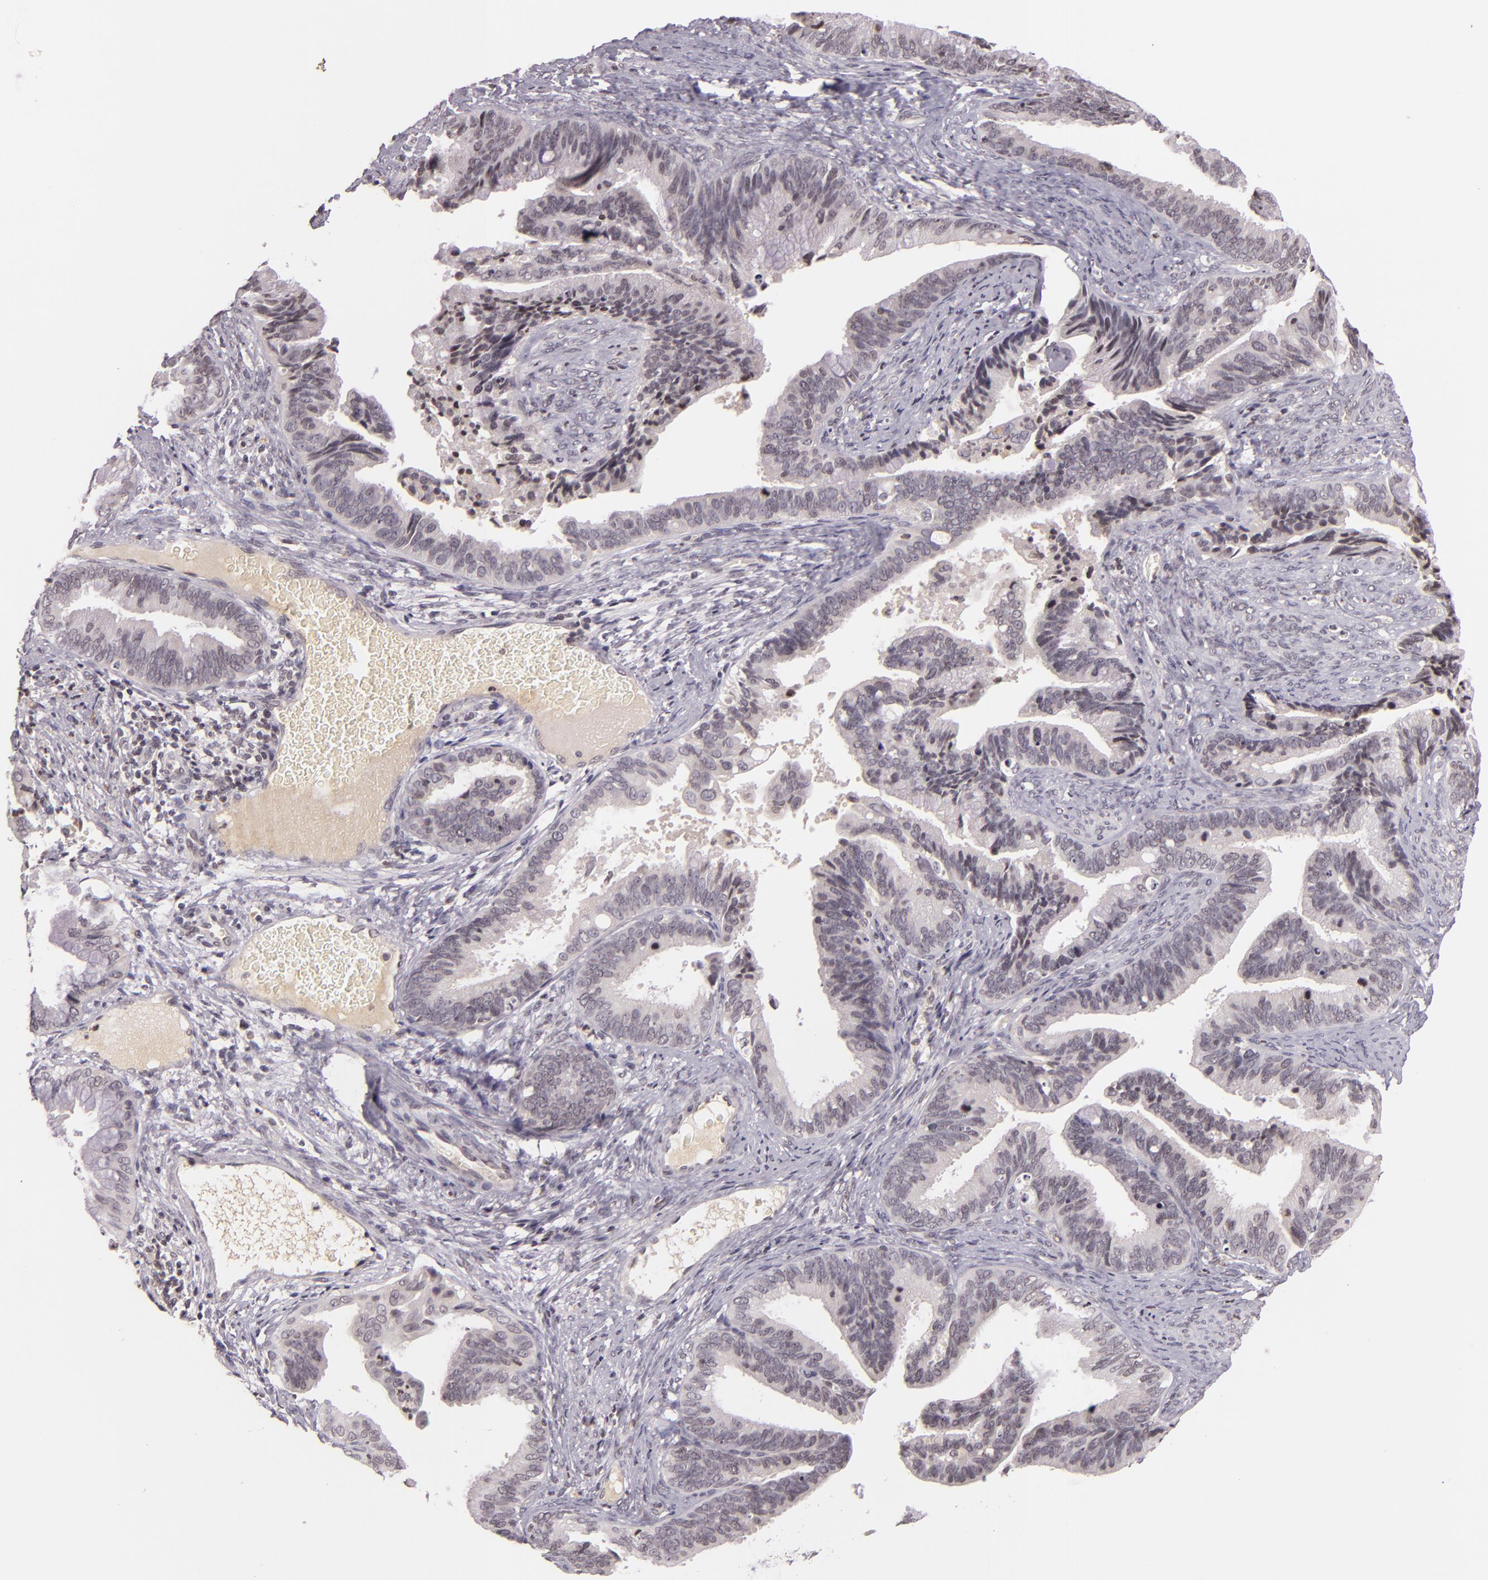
{"staining": {"intensity": "negative", "quantity": "none", "location": "none"}, "tissue": "cervical cancer", "cell_type": "Tumor cells", "image_type": "cancer", "snomed": [{"axis": "morphology", "description": "Adenocarcinoma, NOS"}, {"axis": "topography", "description": "Cervix"}], "caption": "DAB immunohistochemical staining of human cervical adenocarcinoma displays no significant expression in tumor cells.", "gene": "CASP8", "patient": {"sex": "female", "age": 47}}